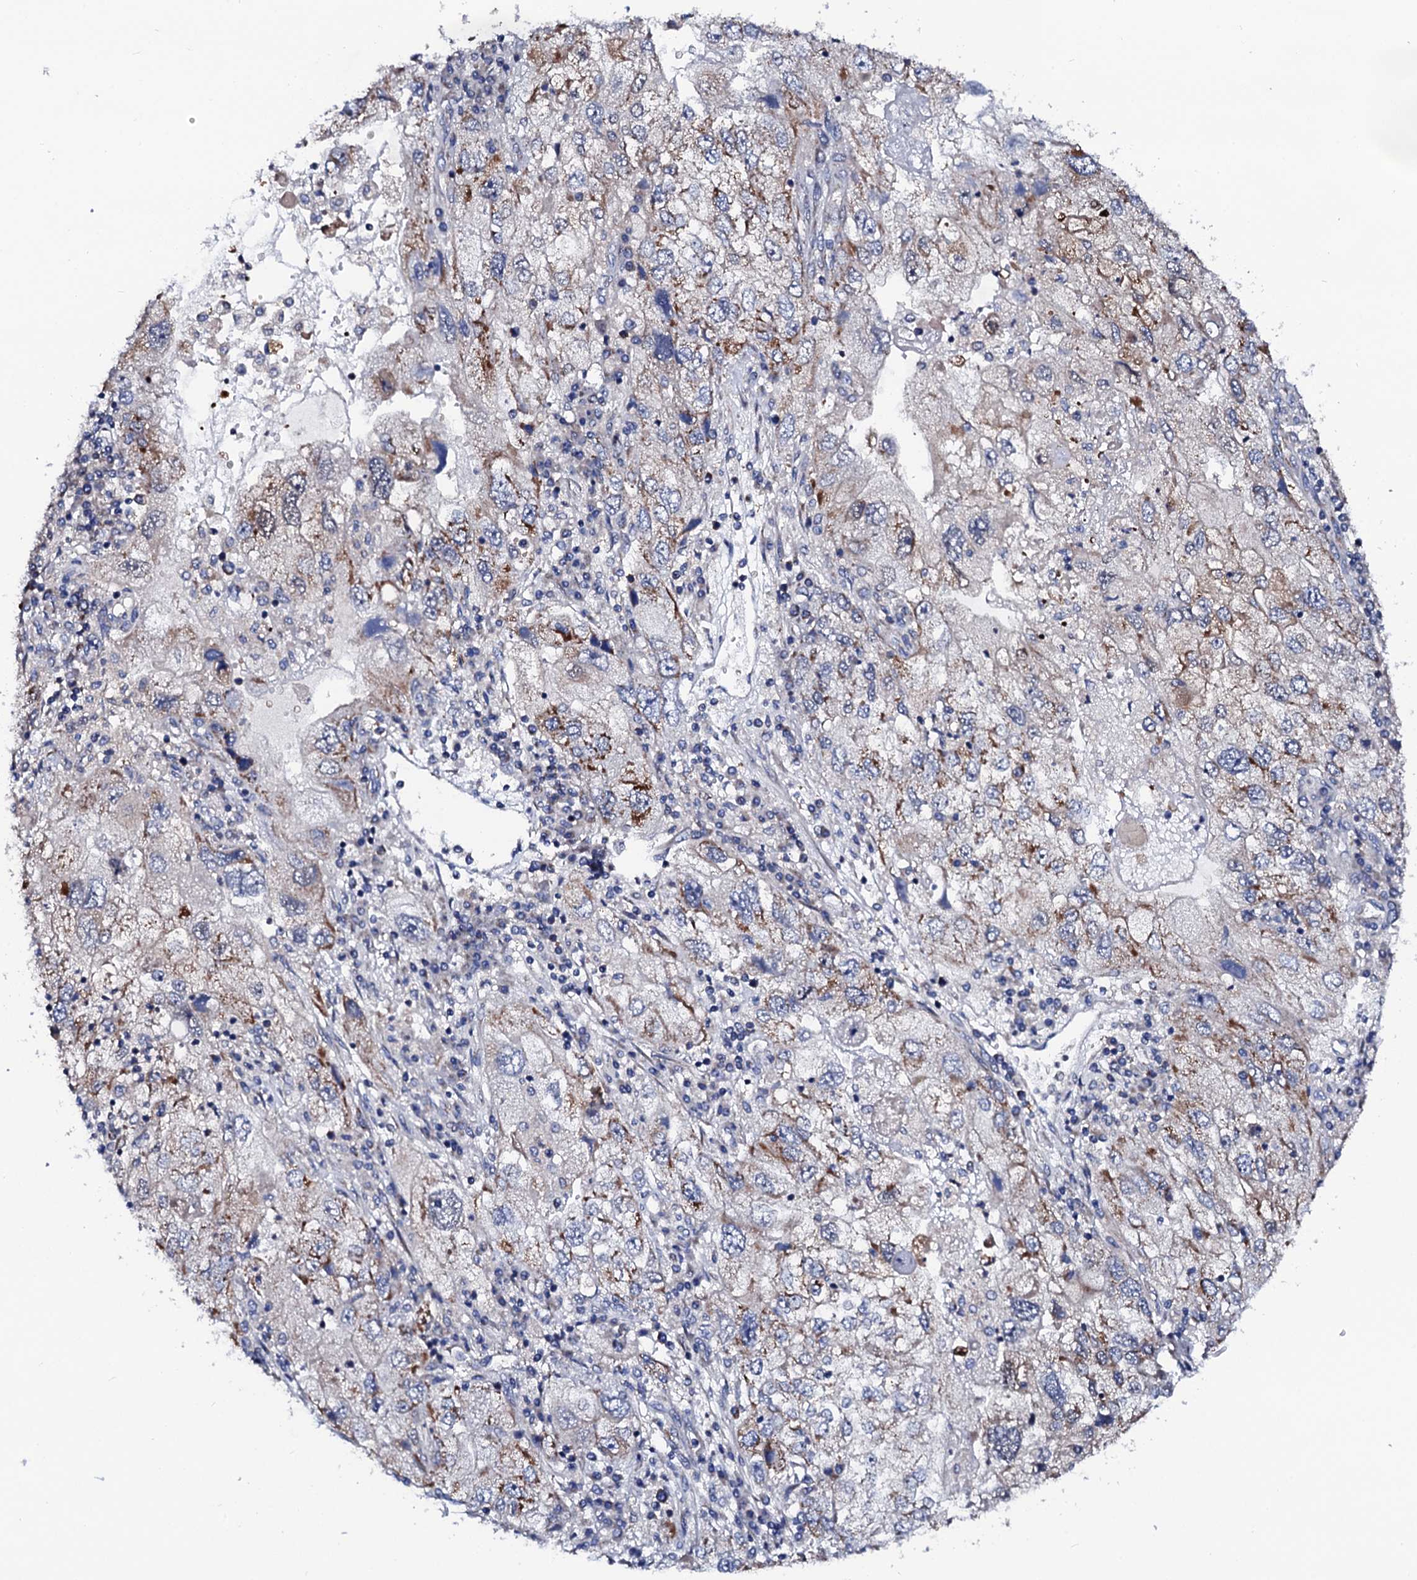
{"staining": {"intensity": "weak", "quantity": "<25%", "location": "cytoplasmic/membranous"}, "tissue": "endometrial cancer", "cell_type": "Tumor cells", "image_type": "cancer", "snomed": [{"axis": "morphology", "description": "Adenocarcinoma, NOS"}, {"axis": "topography", "description": "Endometrium"}], "caption": "This image is of adenocarcinoma (endometrial) stained with immunohistochemistry (IHC) to label a protein in brown with the nuclei are counter-stained blue. There is no expression in tumor cells. (DAB immunohistochemistry visualized using brightfield microscopy, high magnification).", "gene": "PTCD3", "patient": {"sex": "female", "age": 49}}